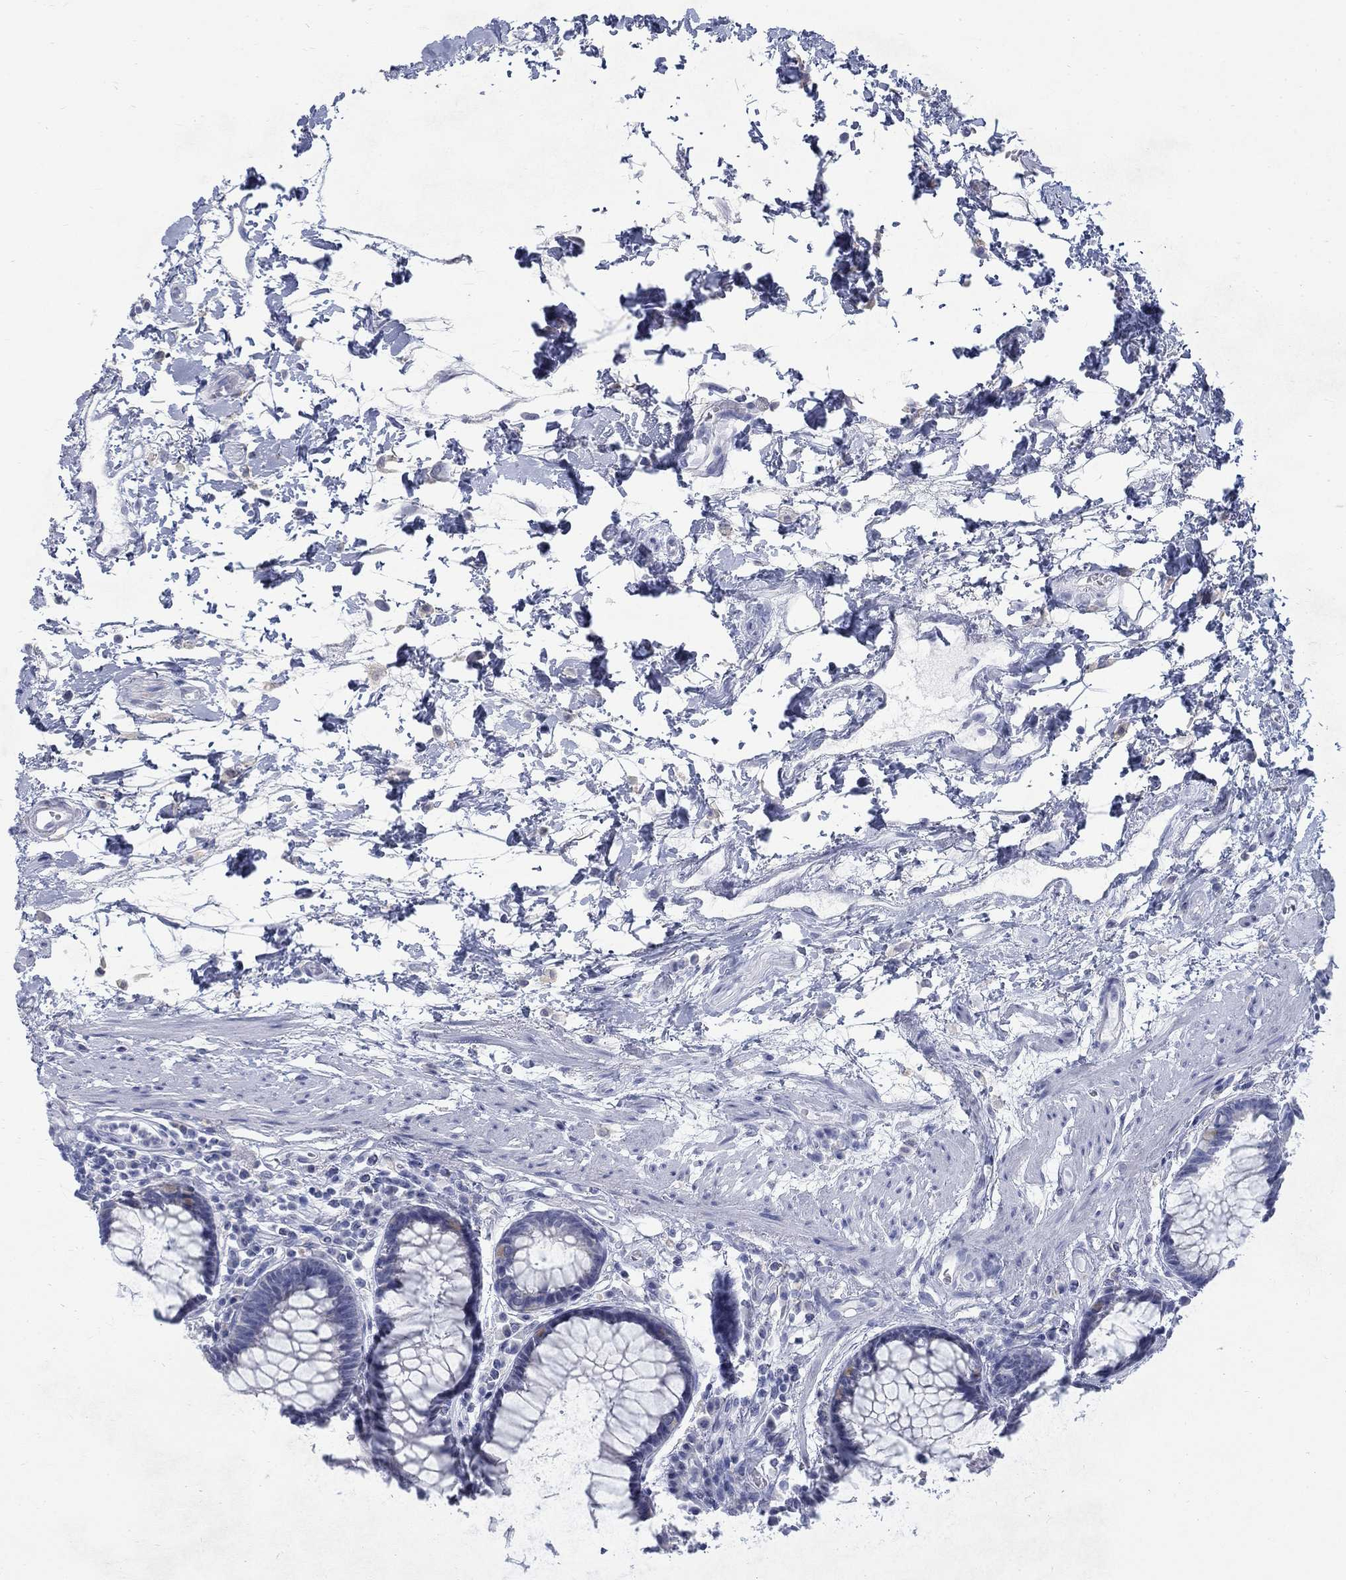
{"staining": {"intensity": "weak", "quantity": "<25%", "location": "cytoplasmic/membranous"}, "tissue": "rectum", "cell_type": "Glandular cells", "image_type": "normal", "snomed": [{"axis": "morphology", "description": "Normal tissue, NOS"}, {"axis": "topography", "description": "Rectum"}], "caption": "Glandular cells show no significant protein expression in unremarkable rectum. Brightfield microscopy of IHC stained with DAB (brown) and hematoxylin (blue), captured at high magnification.", "gene": "RFTN2", "patient": {"sex": "female", "age": 68}}